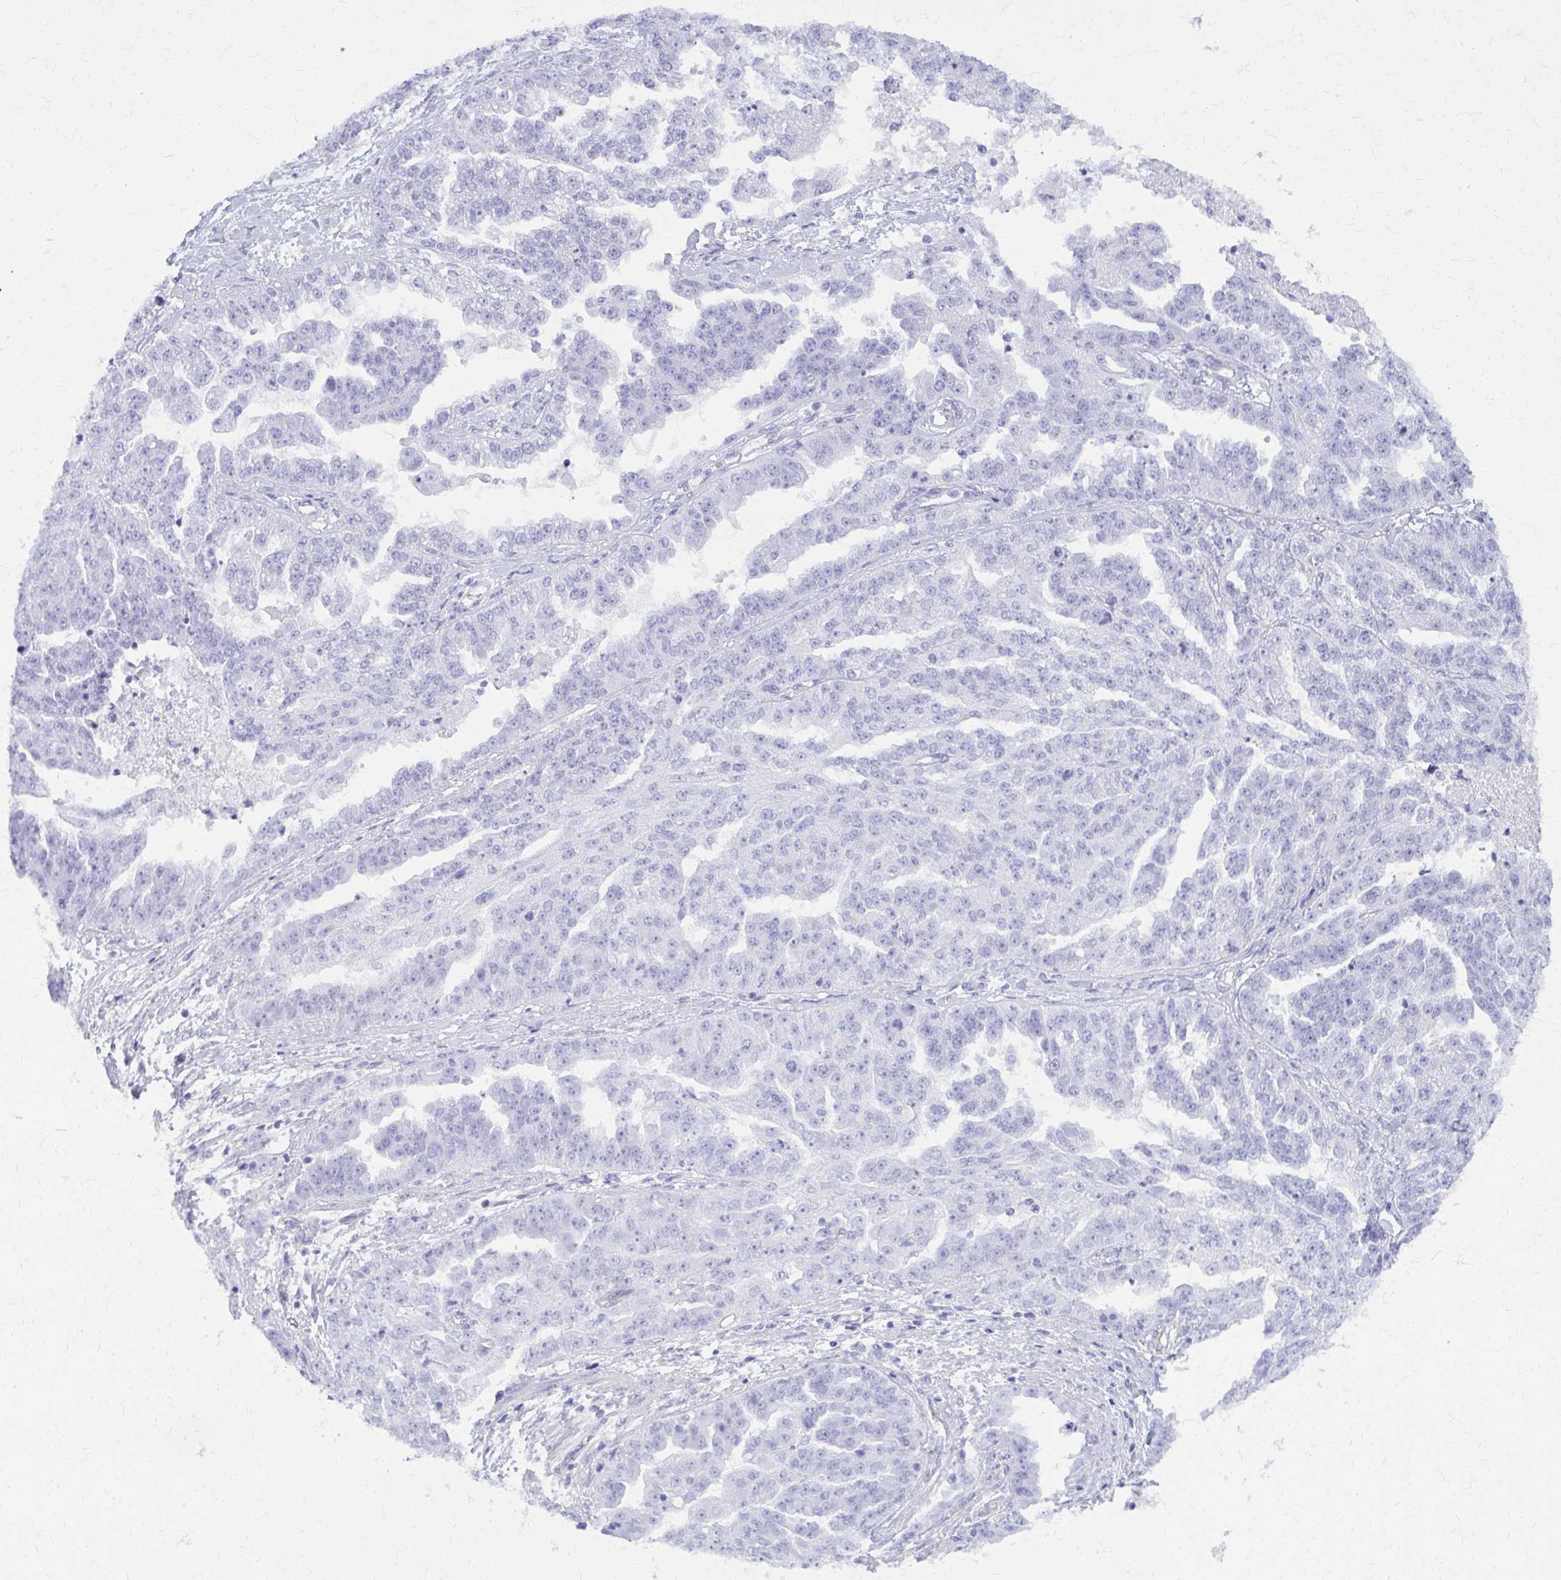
{"staining": {"intensity": "negative", "quantity": "none", "location": "none"}, "tissue": "ovarian cancer", "cell_type": "Tumor cells", "image_type": "cancer", "snomed": [{"axis": "morphology", "description": "Cystadenocarcinoma, serous, NOS"}, {"axis": "topography", "description": "Ovary"}], "caption": "This is a histopathology image of immunohistochemistry (IHC) staining of ovarian serous cystadenocarcinoma, which shows no expression in tumor cells.", "gene": "GFAP", "patient": {"sex": "female", "age": 58}}